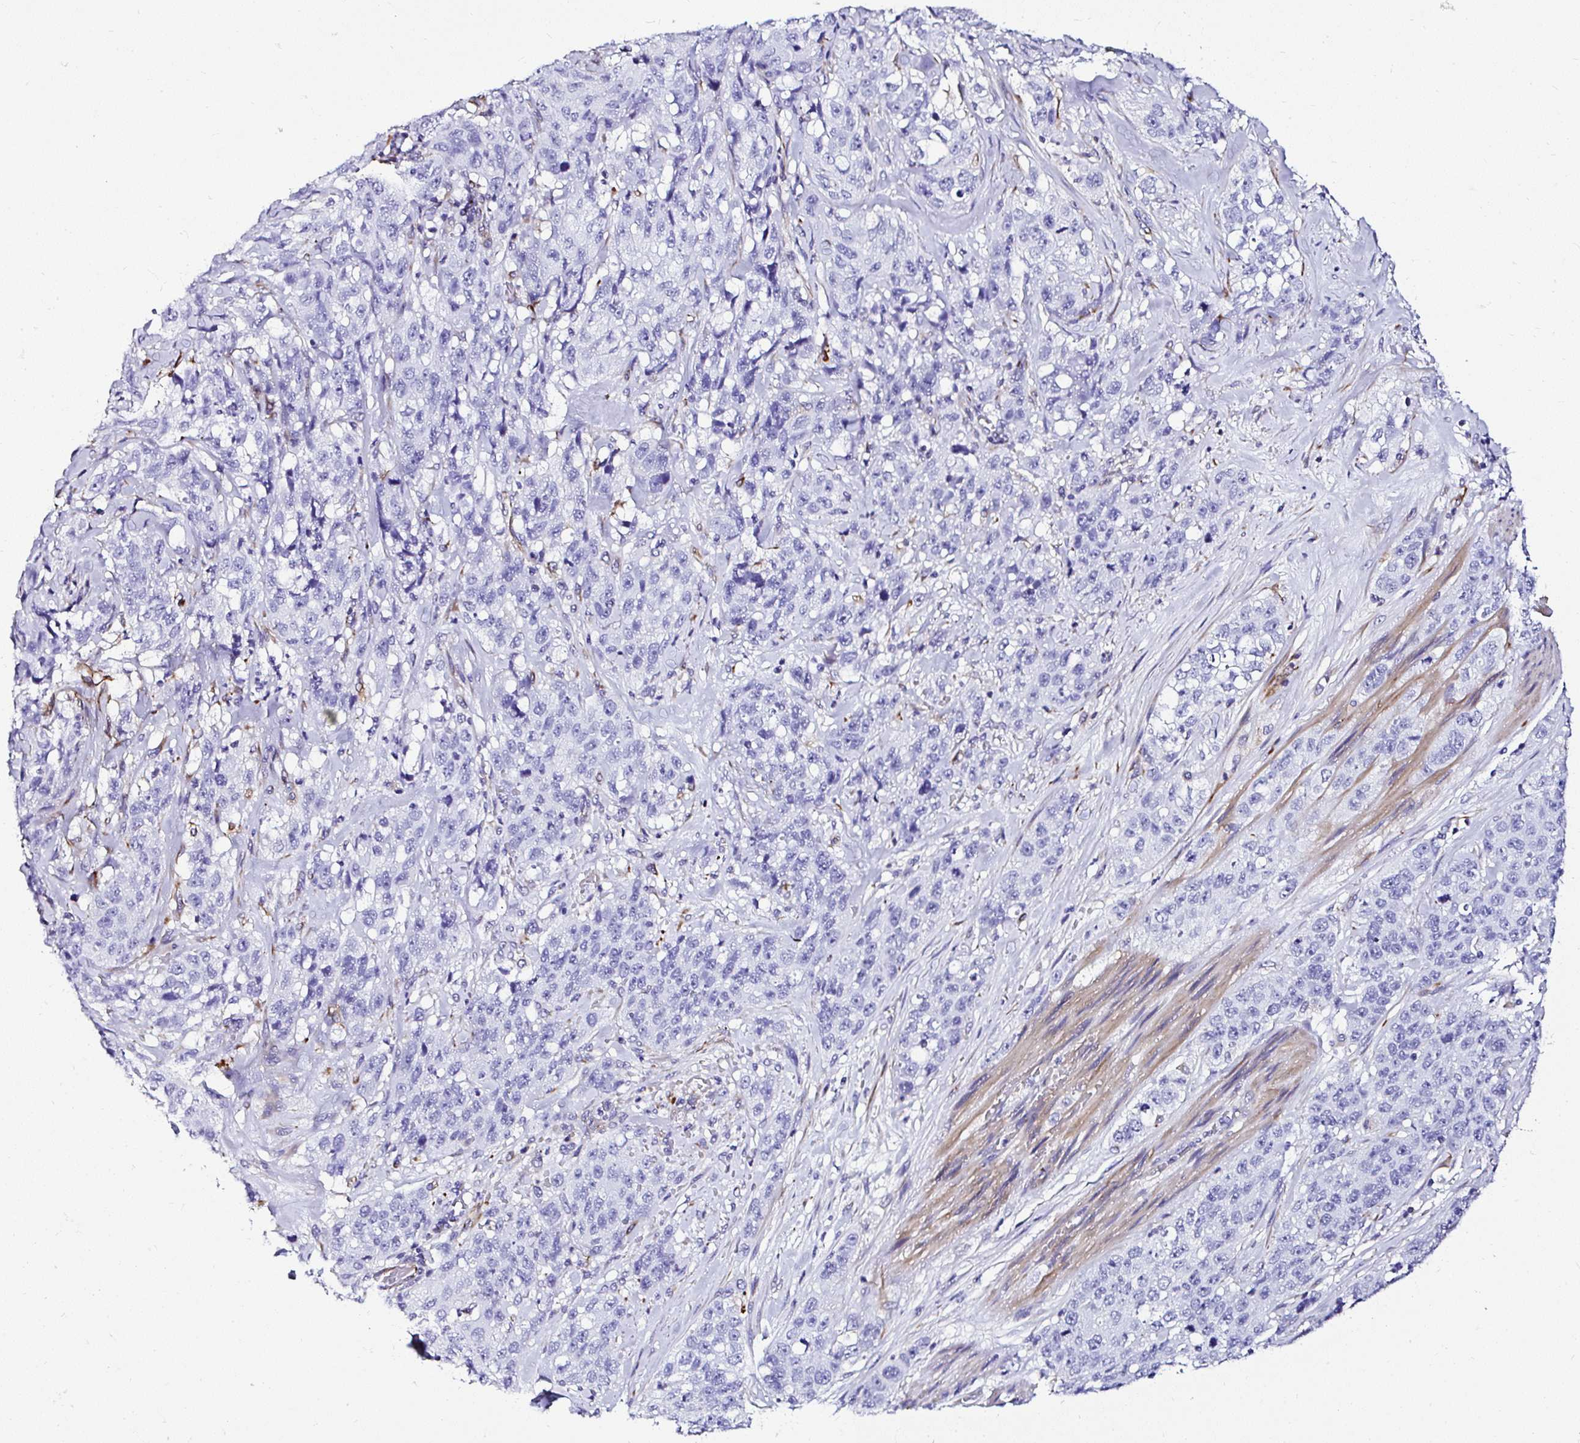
{"staining": {"intensity": "negative", "quantity": "none", "location": "none"}, "tissue": "stomach cancer", "cell_type": "Tumor cells", "image_type": "cancer", "snomed": [{"axis": "morphology", "description": "Adenocarcinoma, NOS"}, {"axis": "topography", "description": "Stomach"}], "caption": "Stomach adenocarcinoma was stained to show a protein in brown. There is no significant staining in tumor cells.", "gene": "DEPDC5", "patient": {"sex": "male", "age": 48}}